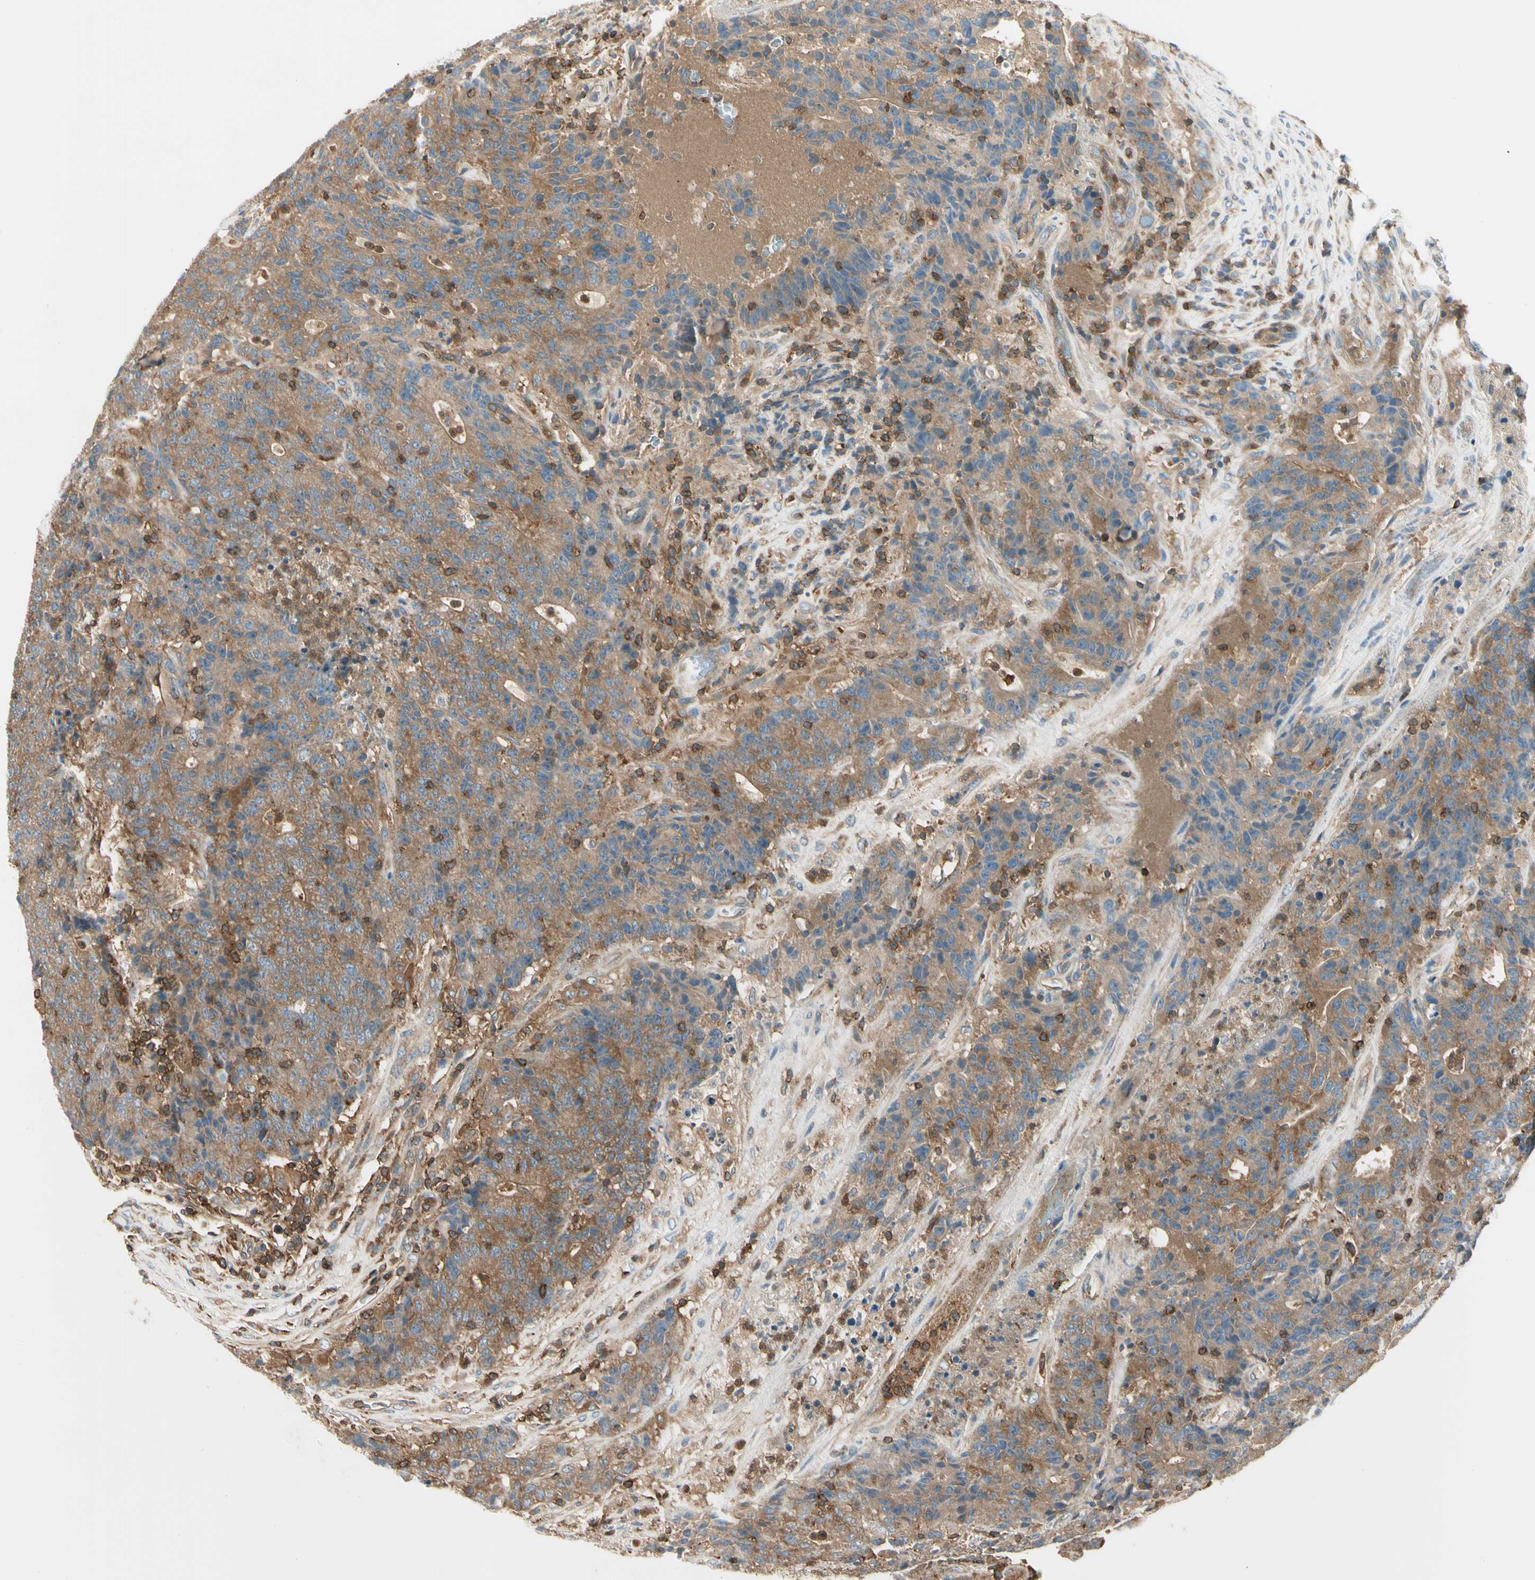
{"staining": {"intensity": "moderate", "quantity": ">75%", "location": "cytoplasmic/membranous"}, "tissue": "colorectal cancer", "cell_type": "Tumor cells", "image_type": "cancer", "snomed": [{"axis": "morphology", "description": "Normal tissue, NOS"}, {"axis": "morphology", "description": "Adenocarcinoma, NOS"}, {"axis": "topography", "description": "Colon"}], "caption": "Moderate cytoplasmic/membranous protein expression is appreciated in about >75% of tumor cells in colorectal cancer. Immunohistochemistry (ihc) stains the protein in brown and the nuclei are stained blue.", "gene": "CAPZA2", "patient": {"sex": "female", "age": 75}}